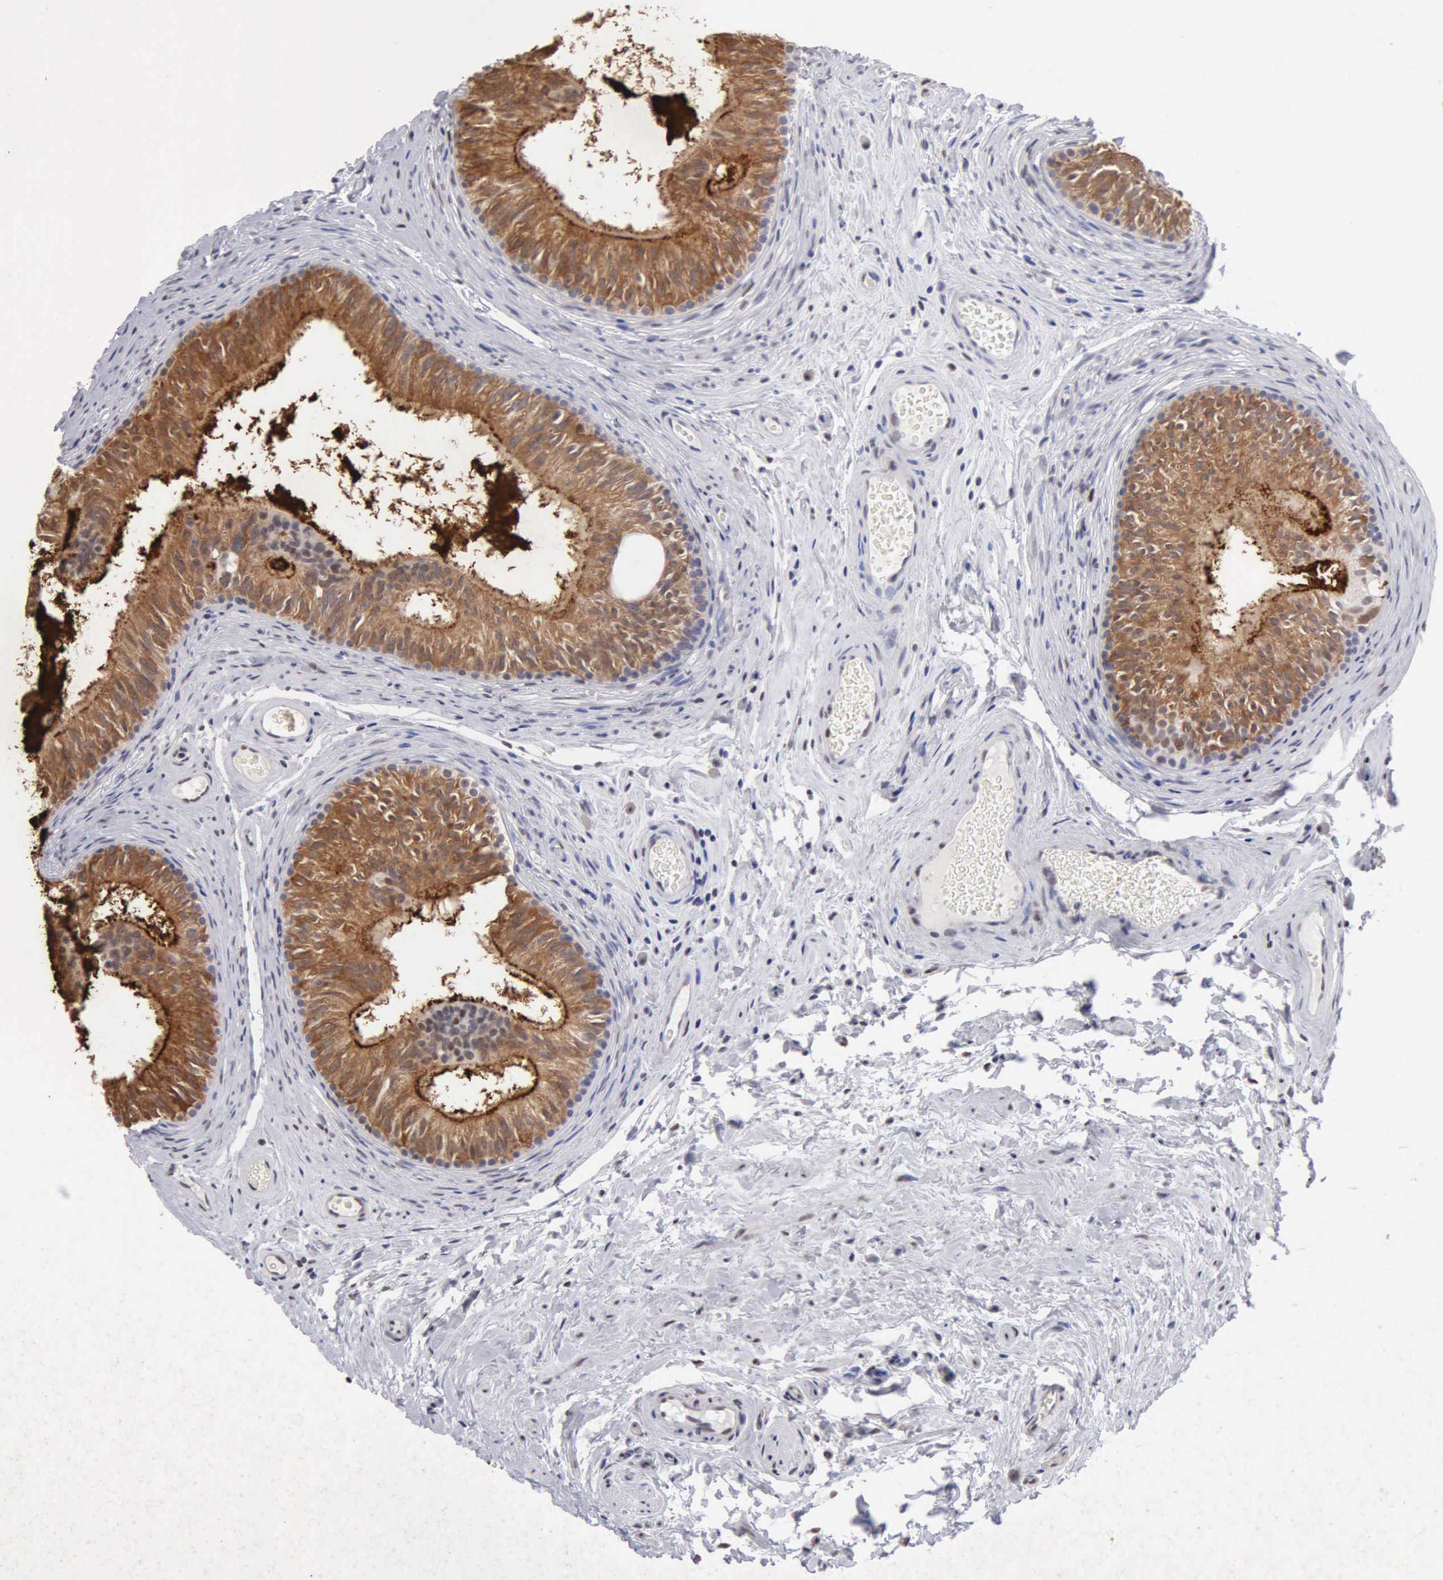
{"staining": {"intensity": "strong", "quantity": ">75%", "location": "cytoplasmic/membranous,nuclear"}, "tissue": "epididymis", "cell_type": "Glandular cells", "image_type": "normal", "snomed": [{"axis": "morphology", "description": "Normal tissue, NOS"}, {"axis": "topography", "description": "Epididymis"}], "caption": "Immunohistochemical staining of normal human epididymis reveals high levels of strong cytoplasmic/membranous,nuclear staining in about >75% of glandular cells.", "gene": "CCNG1", "patient": {"sex": "male", "age": 32}}